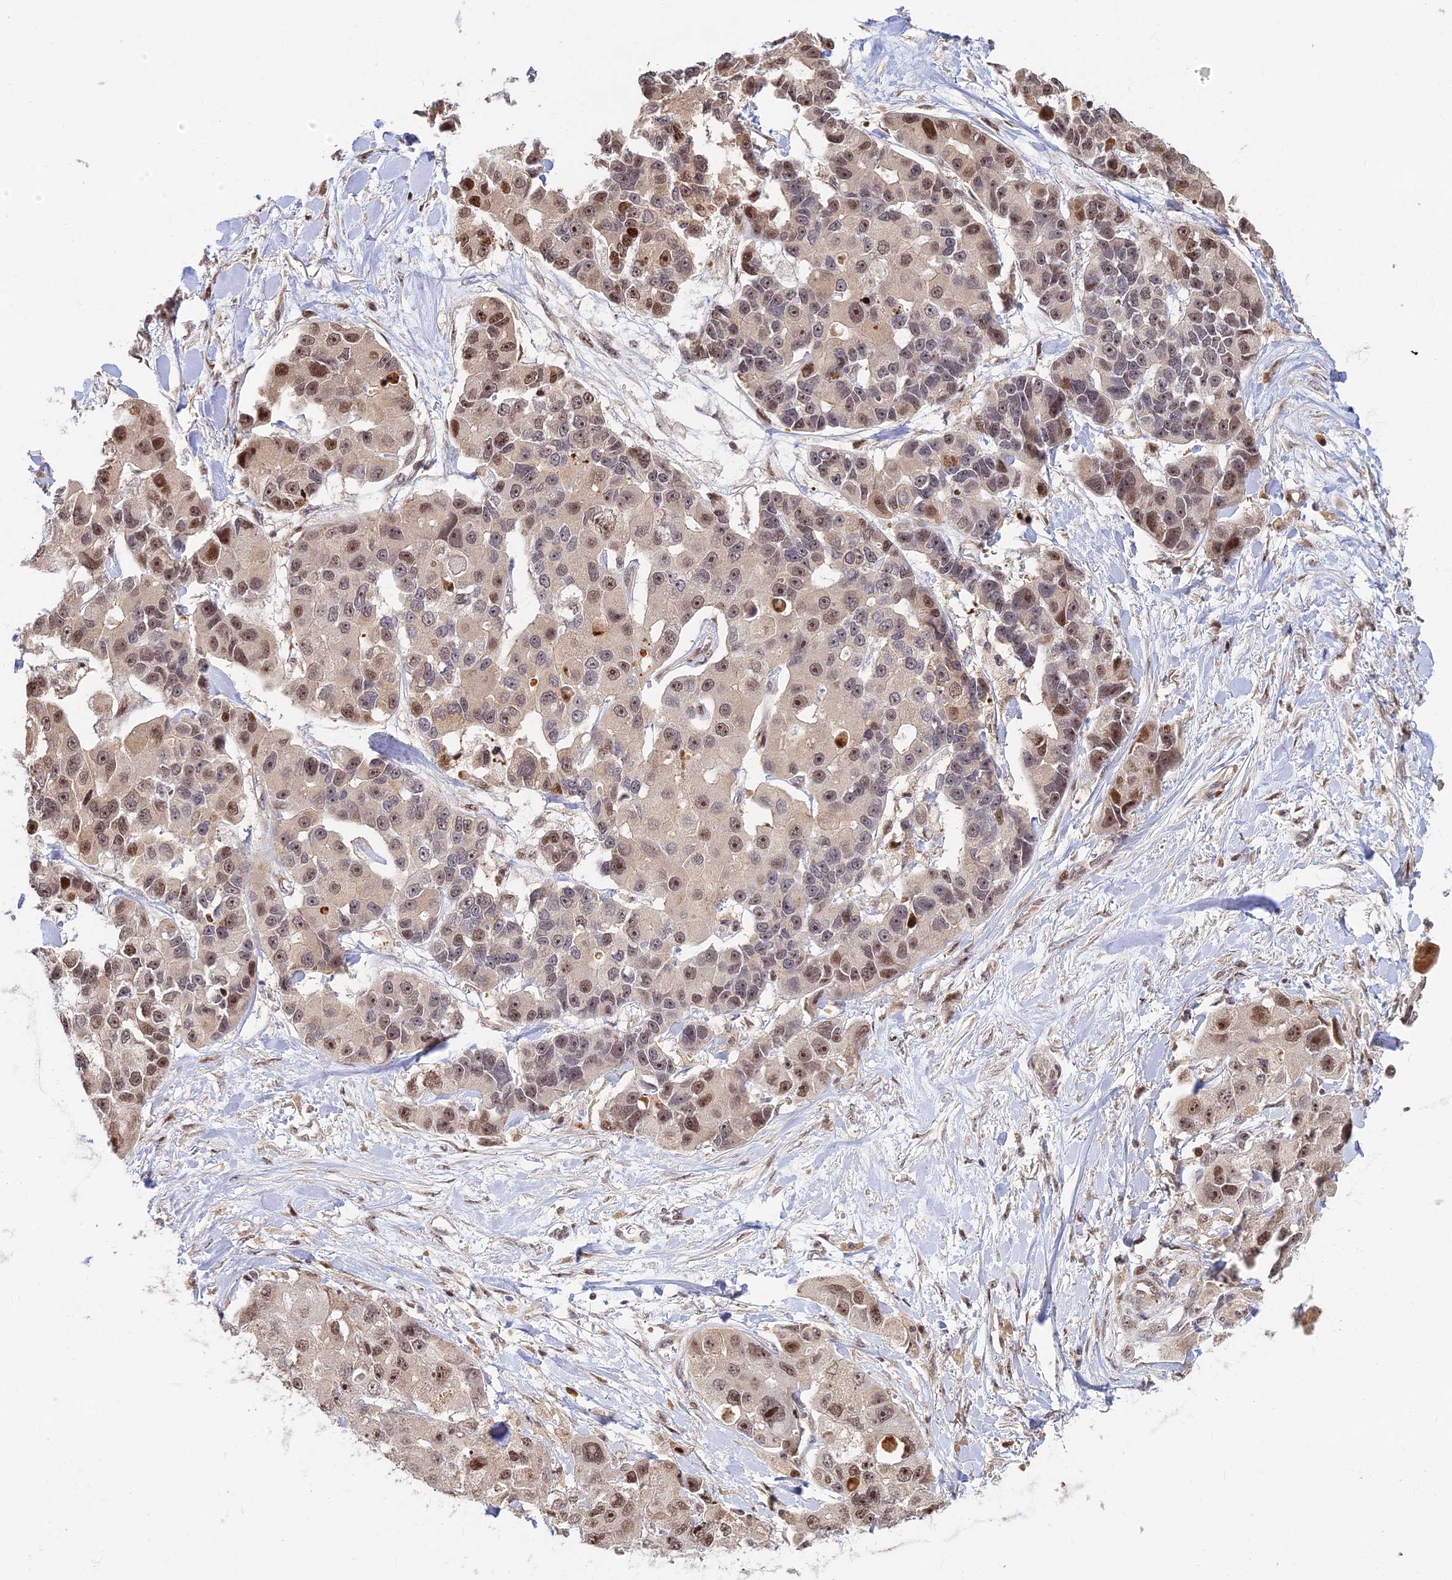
{"staining": {"intensity": "moderate", "quantity": "25%-75%", "location": "nuclear"}, "tissue": "lung cancer", "cell_type": "Tumor cells", "image_type": "cancer", "snomed": [{"axis": "morphology", "description": "Adenocarcinoma, NOS"}, {"axis": "topography", "description": "Lung"}], "caption": "Lung cancer (adenocarcinoma) tissue displays moderate nuclear expression in approximately 25%-75% of tumor cells, visualized by immunohistochemistry. (Brightfield microscopy of DAB IHC at high magnification).", "gene": "UFSP2", "patient": {"sex": "female", "age": 54}}